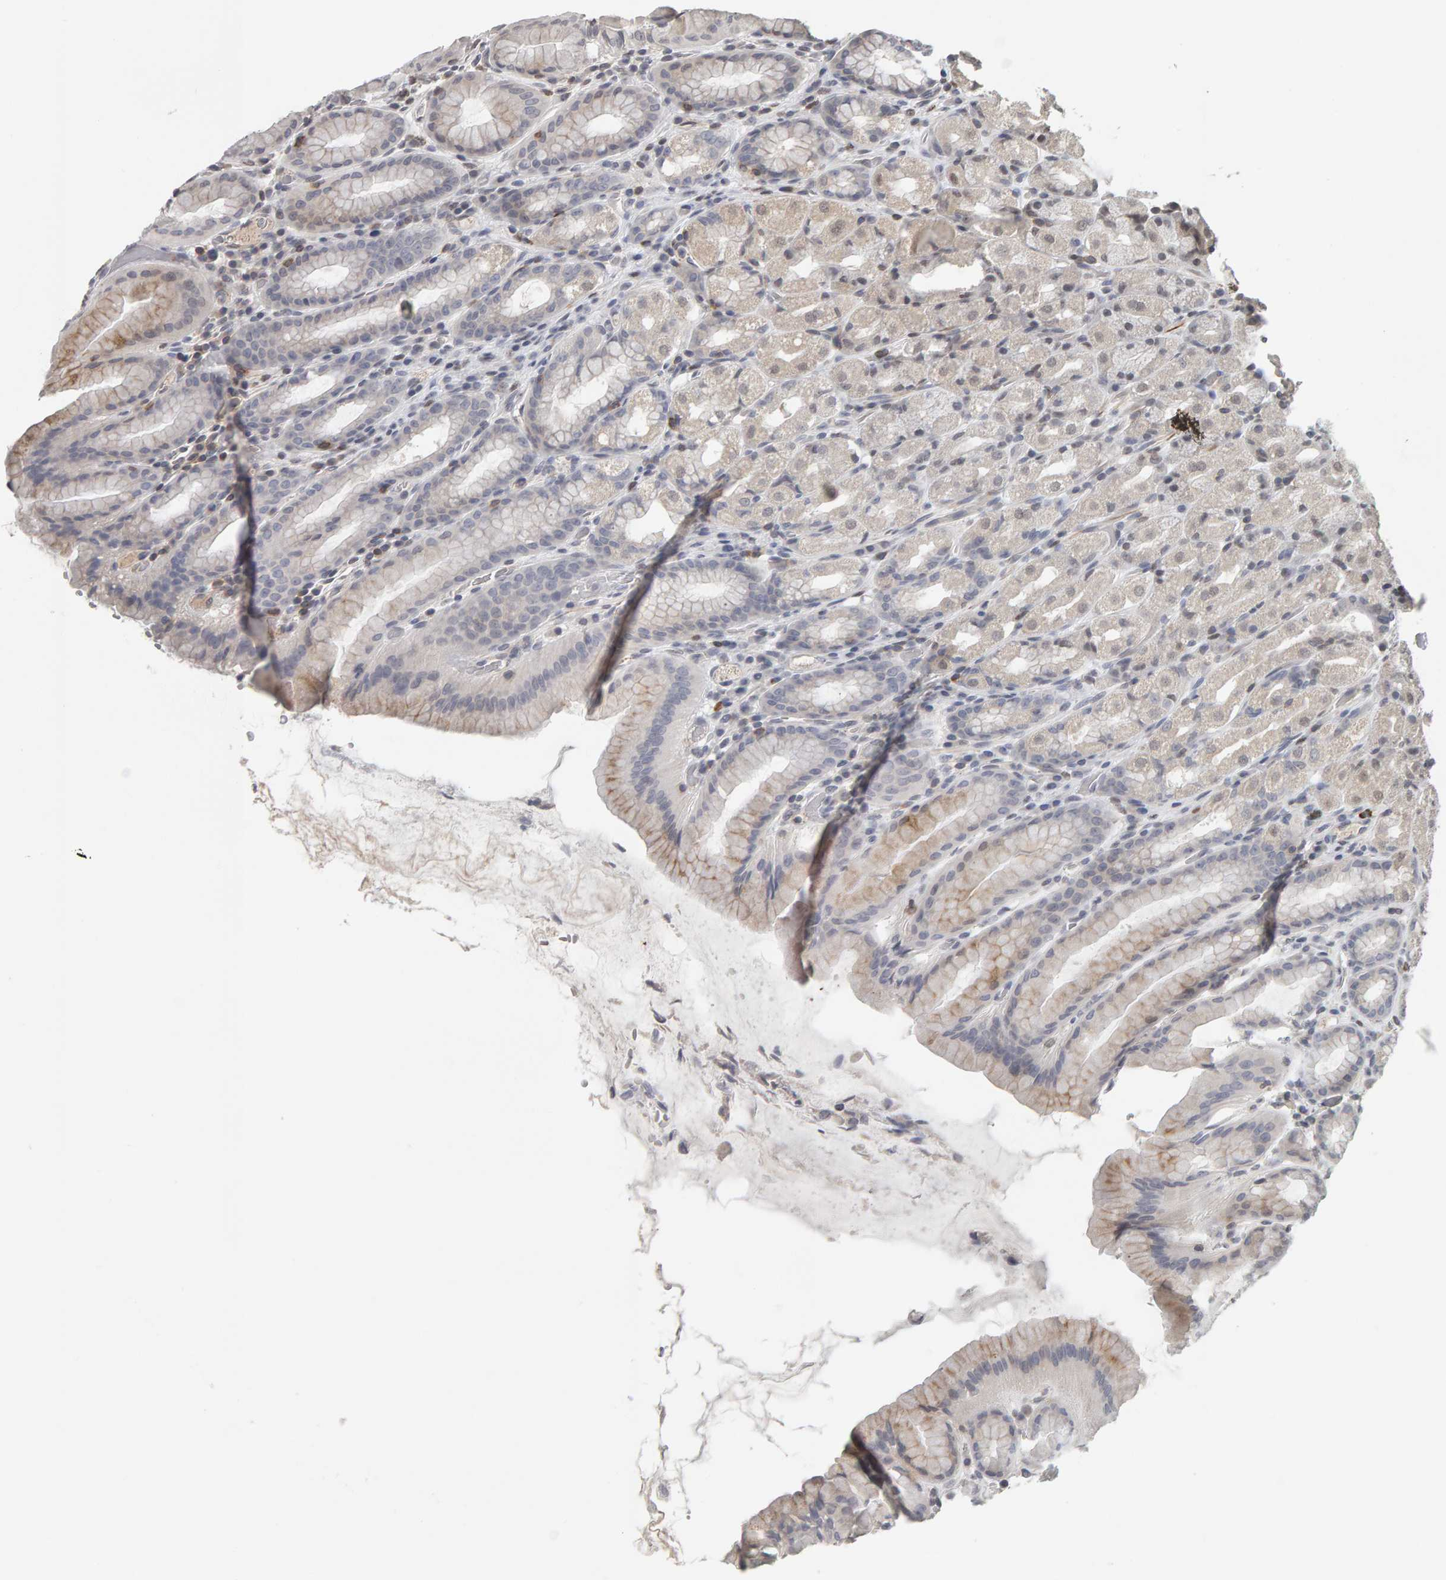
{"staining": {"intensity": "weak", "quantity": "<25%", "location": "cytoplasmic/membranous"}, "tissue": "stomach", "cell_type": "Glandular cells", "image_type": "normal", "snomed": [{"axis": "morphology", "description": "Normal tissue, NOS"}, {"axis": "topography", "description": "Stomach, upper"}], "caption": "Image shows no protein positivity in glandular cells of benign stomach. (Immunohistochemistry (ihc), brightfield microscopy, high magnification).", "gene": "TEFM", "patient": {"sex": "male", "age": 68}}